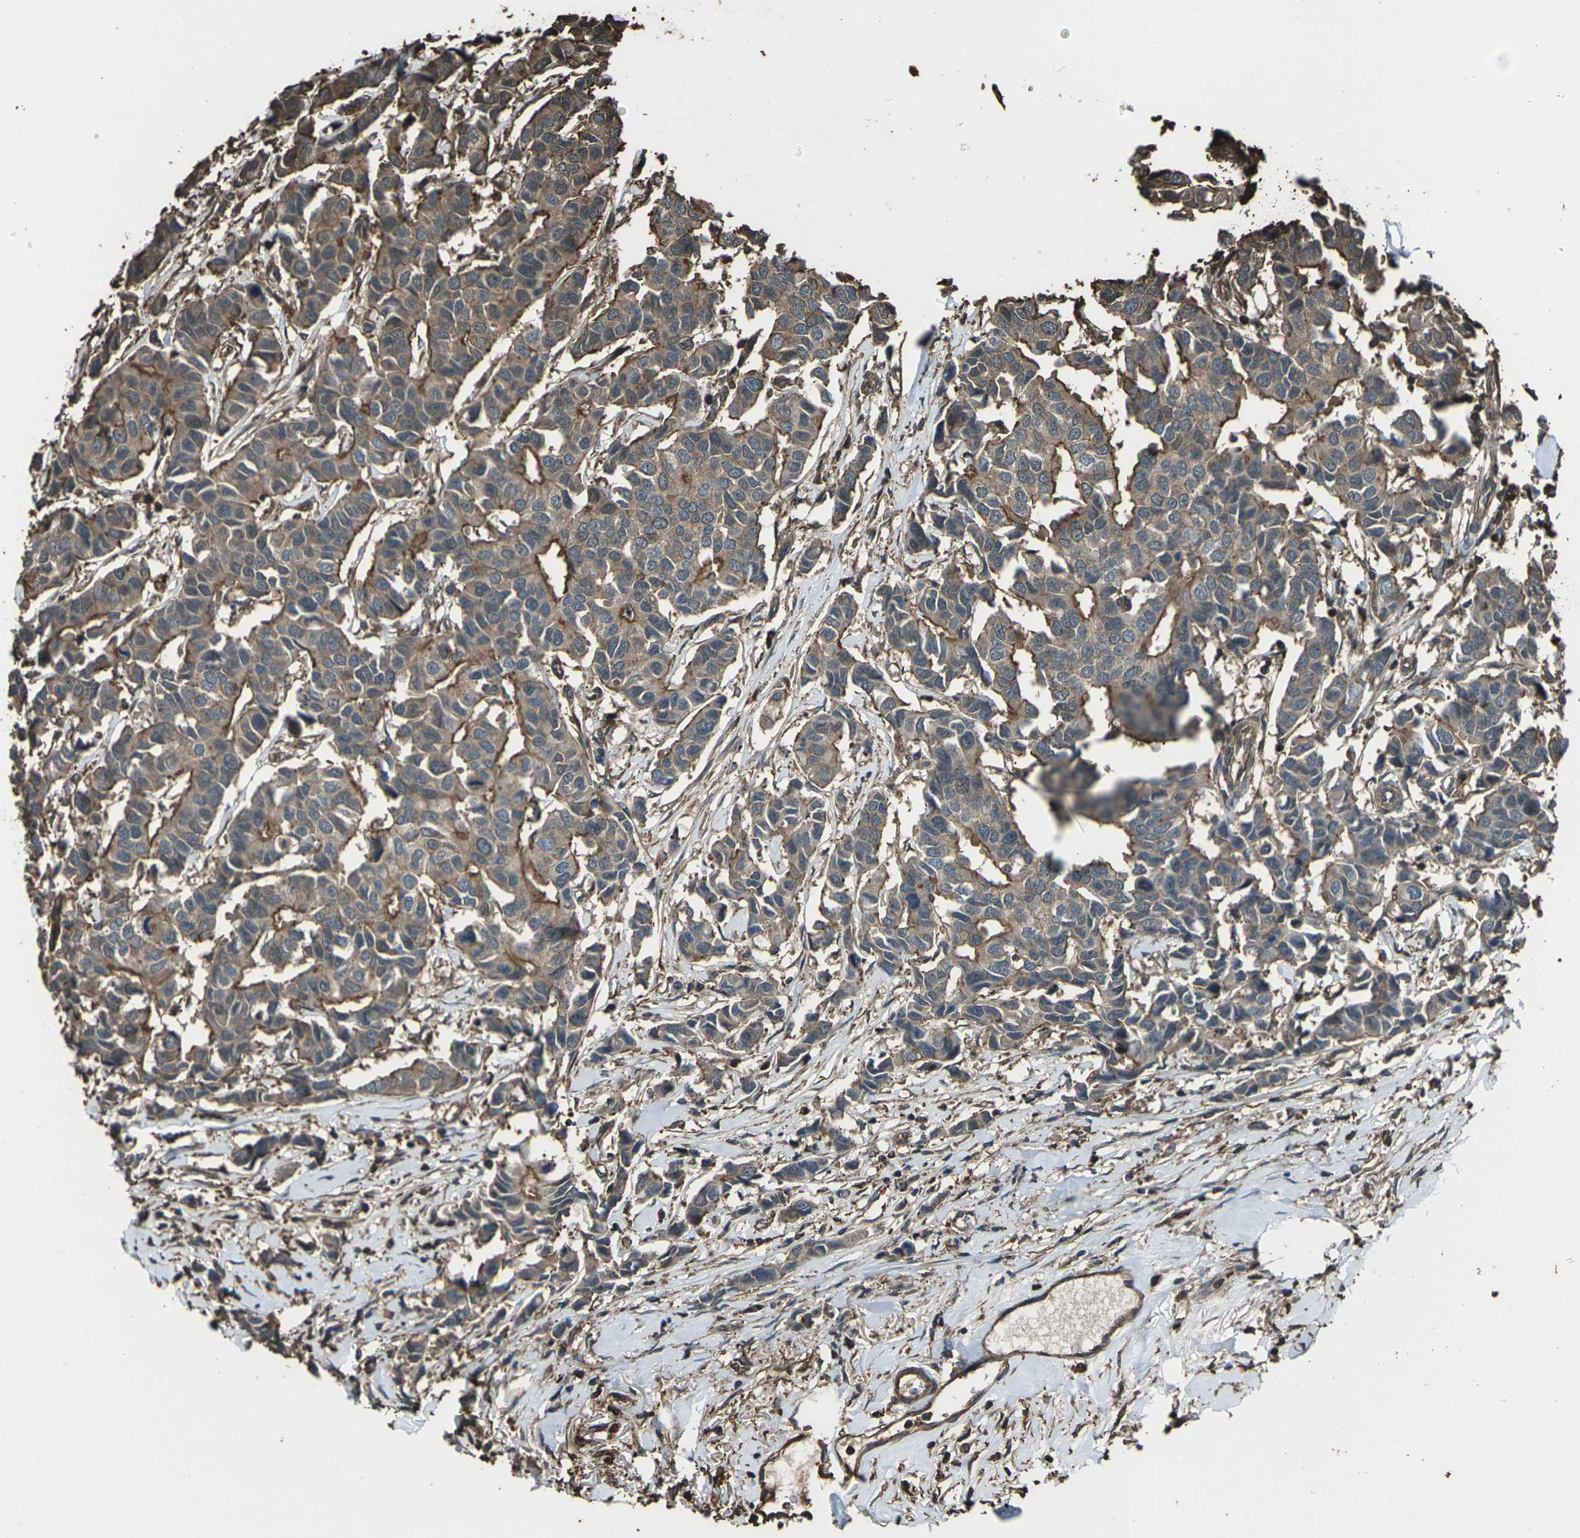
{"staining": {"intensity": "moderate", "quantity": ">75%", "location": "cytoplasmic/membranous"}, "tissue": "breast cancer", "cell_type": "Tumor cells", "image_type": "cancer", "snomed": [{"axis": "morphology", "description": "Duct carcinoma"}, {"axis": "topography", "description": "Breast"}], "caption": "Tumor cells exhibit medium levels of moderate cytoplasmic/membranous positivity in approximately >75% of cells in breast cancer (intraductal carcinoma).", "gene": "DHPS", "patient": {"sex": "female", "age": 80}}